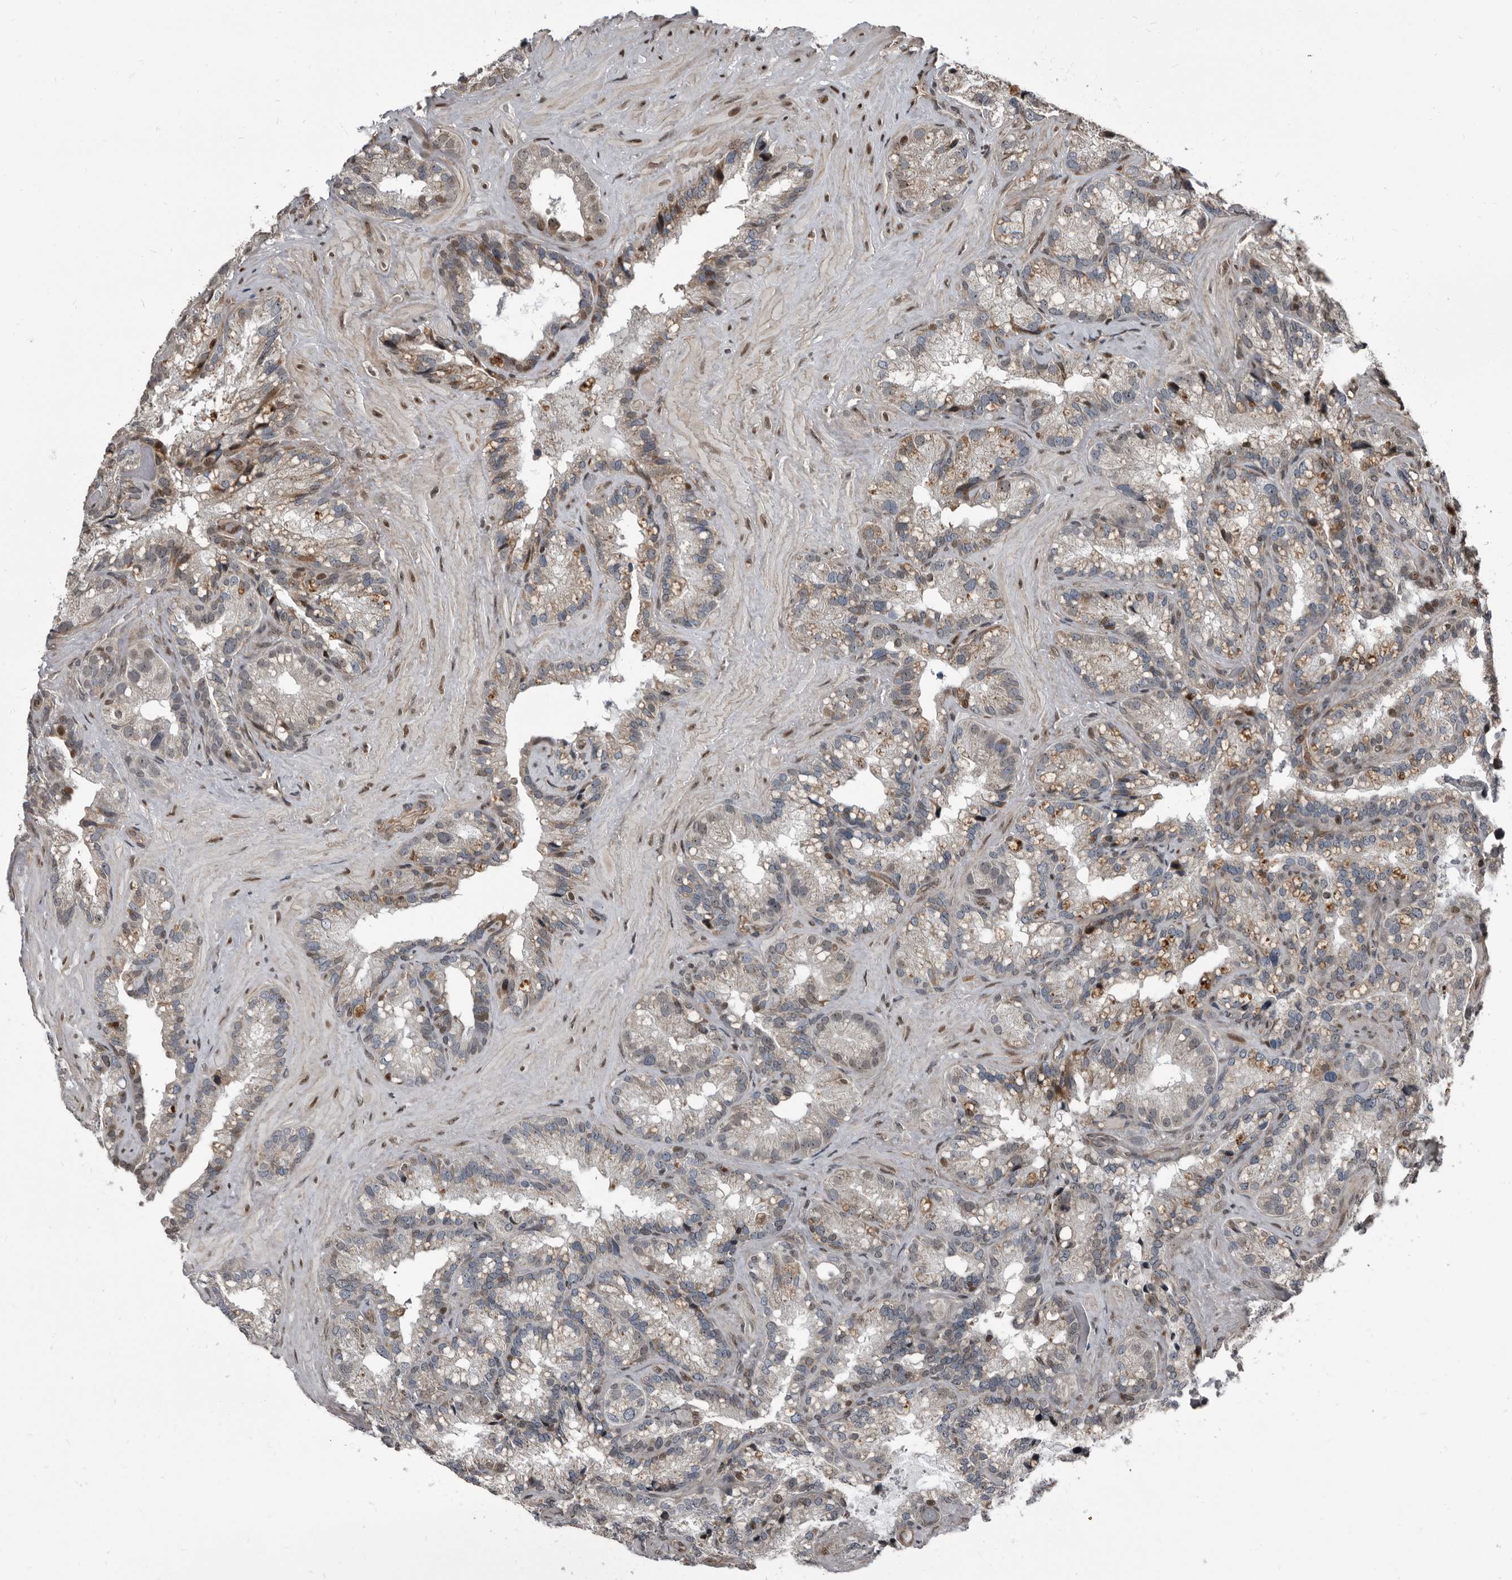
{"staining": {"intensity": "weak", "quantity": "25%-75%", "location": "cytoplasmic/membranous,nuclear"}, "tissue": "seminal vesicle", "cell_type": "Glandular cells", "image_type": "normal", "snomed": [{"axis": "morphology", "description": "Normal tissue, NOS"}, {"axis": "topography", "description": "Prostate"}, {"axis": "topography", "description": "Seminal veicle"}], "caption": "DAB (3,3'-diaminobenzidine) immunohistochemical staining of benign human seminal vesicle displays weak cytoplasmic/membranous,nuclear protein positivity in about 25%-75% of glandular cells.", "gene": "CHD1L", "patient": {"sex": "male", "age": 68}}